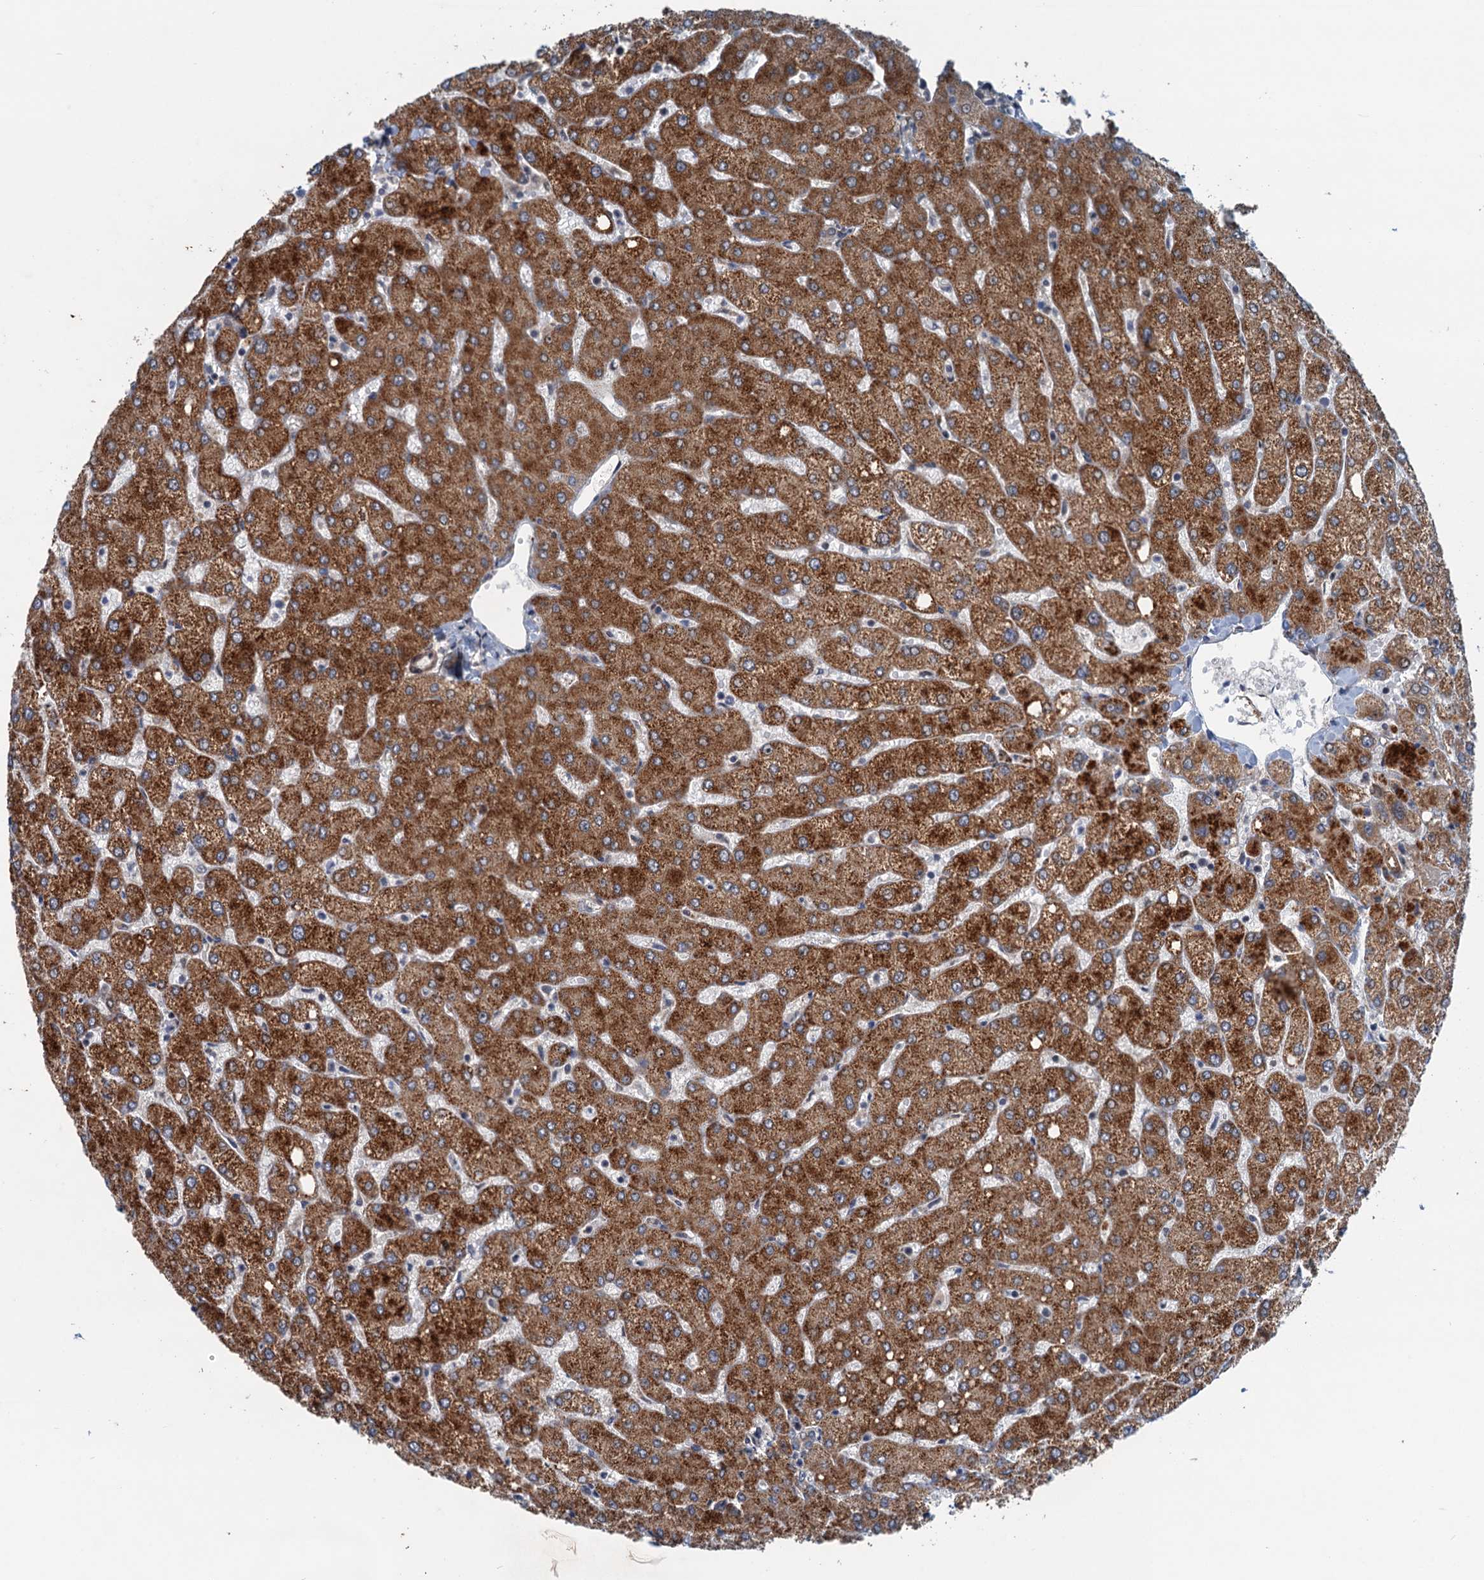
{"staining": {"intensity": "weak", "quantity": "<25%", "location": "cytoplasmic/membranous"}, "tissue": "liver", "cell_type": "Cholangiocytes", "image_type": "normal", "snomed": [{"axis": "morphology", "description": "Normal tissue, NOS"}, {"axis": "topography", "description": "Liver"}], "caption": "DAB (3,3'-diaminobenzidine) immunohistochemical staining of normal human liver shows no significant expression in cholangiocytes.", "gene": "DYNC2I2", "patient": {"sex": "female", "age": 54}}